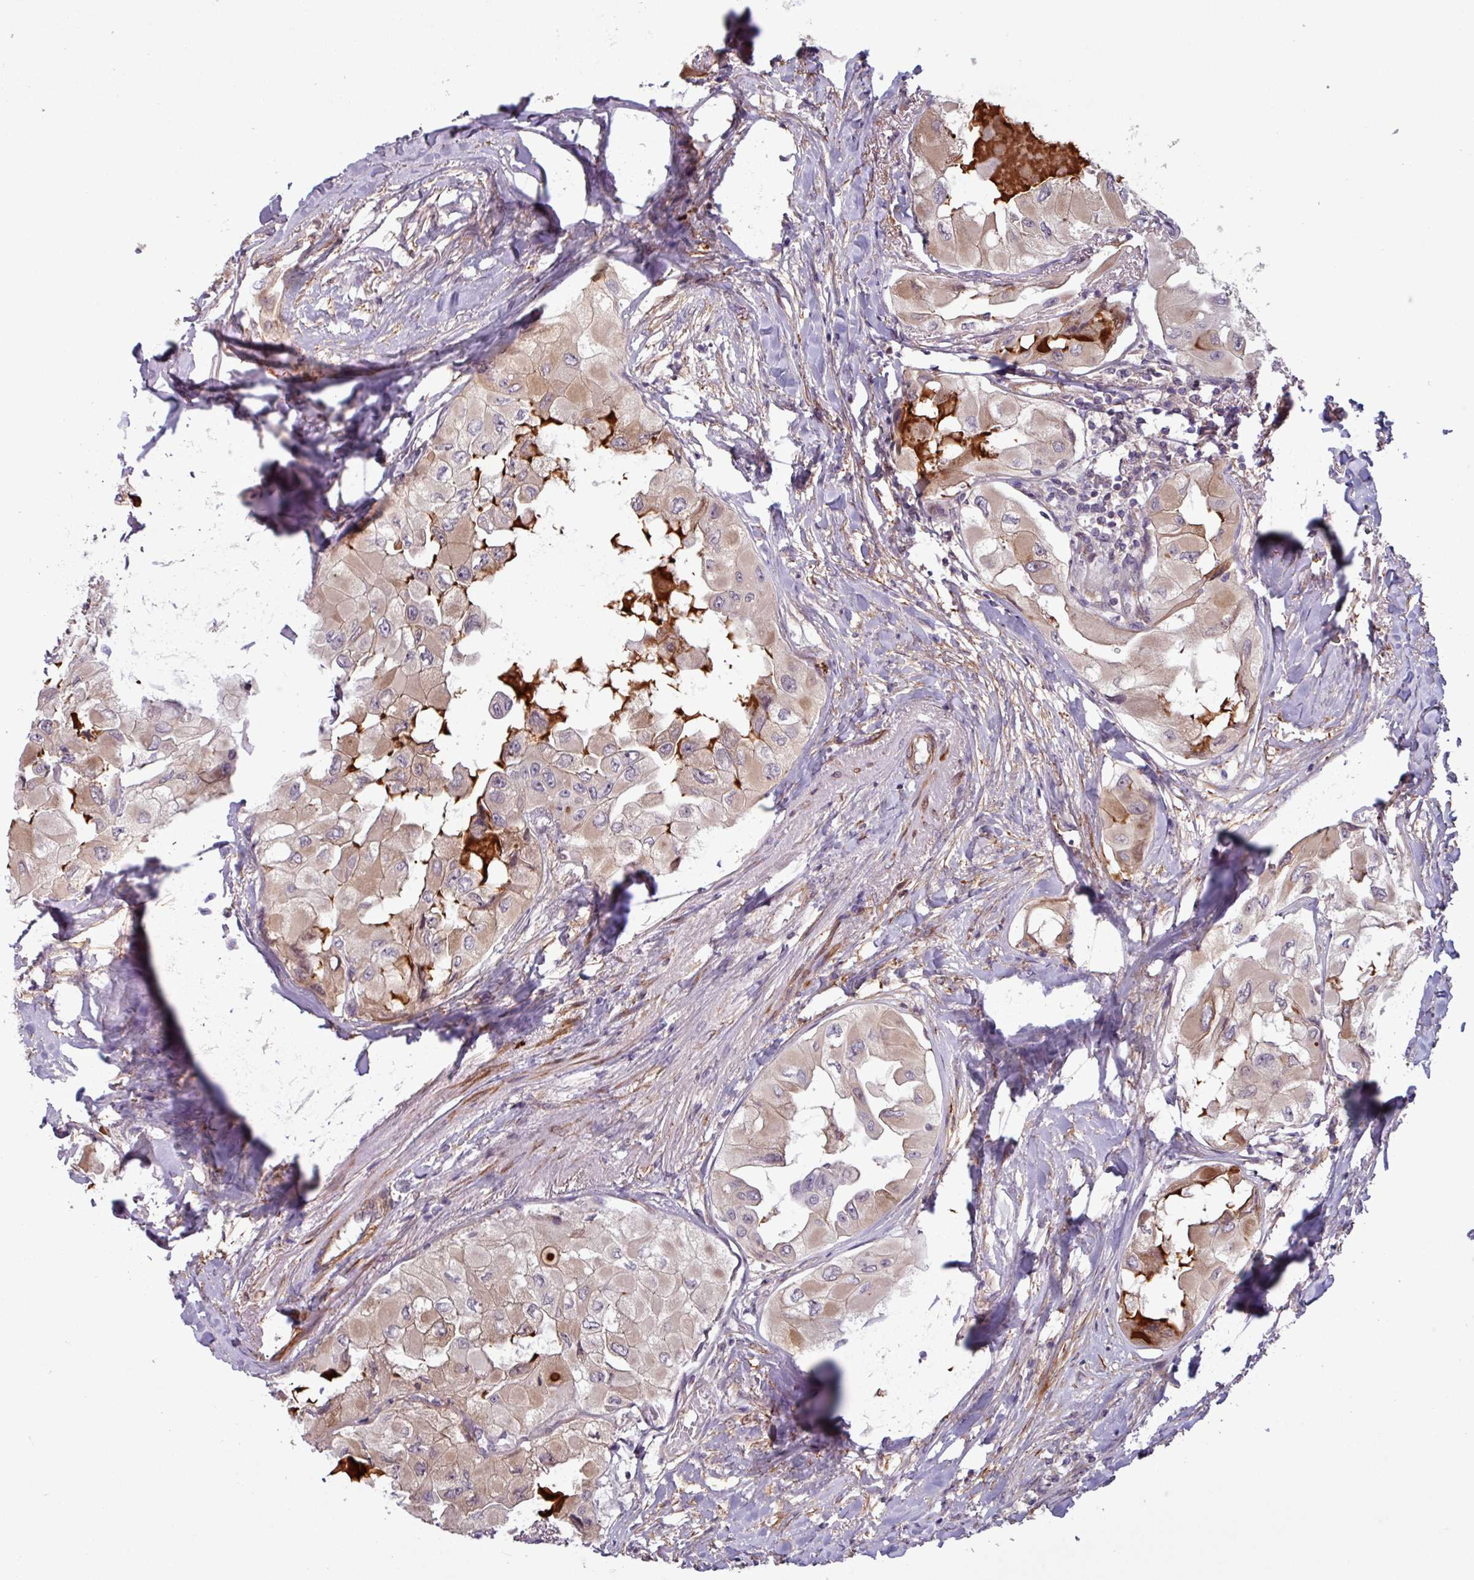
{"staining": {"intensity": "moderate", "quantity": "<25%", "location": "cytoplasmic/membranous"}, "tissue": "thyroid cancer", "cell_type": "Tumor cells", "image_type": "cancer", "snomed": [{"axis": "morphology", "description": "Normal tissue, NOS"}, {"axis": "morphology", "description": "Papillary adenocarcinoma, NOS"}, {"axis": "topography", "description": "Thyroid gland"}], "caption": "Thyroid papillary adenocarcinoma stained for a protein displays moderate cytoplasmic/membranous positivity in tumor cells.", "gene": "PCED1A", "patient": {"sex": "female", "age": 59}}